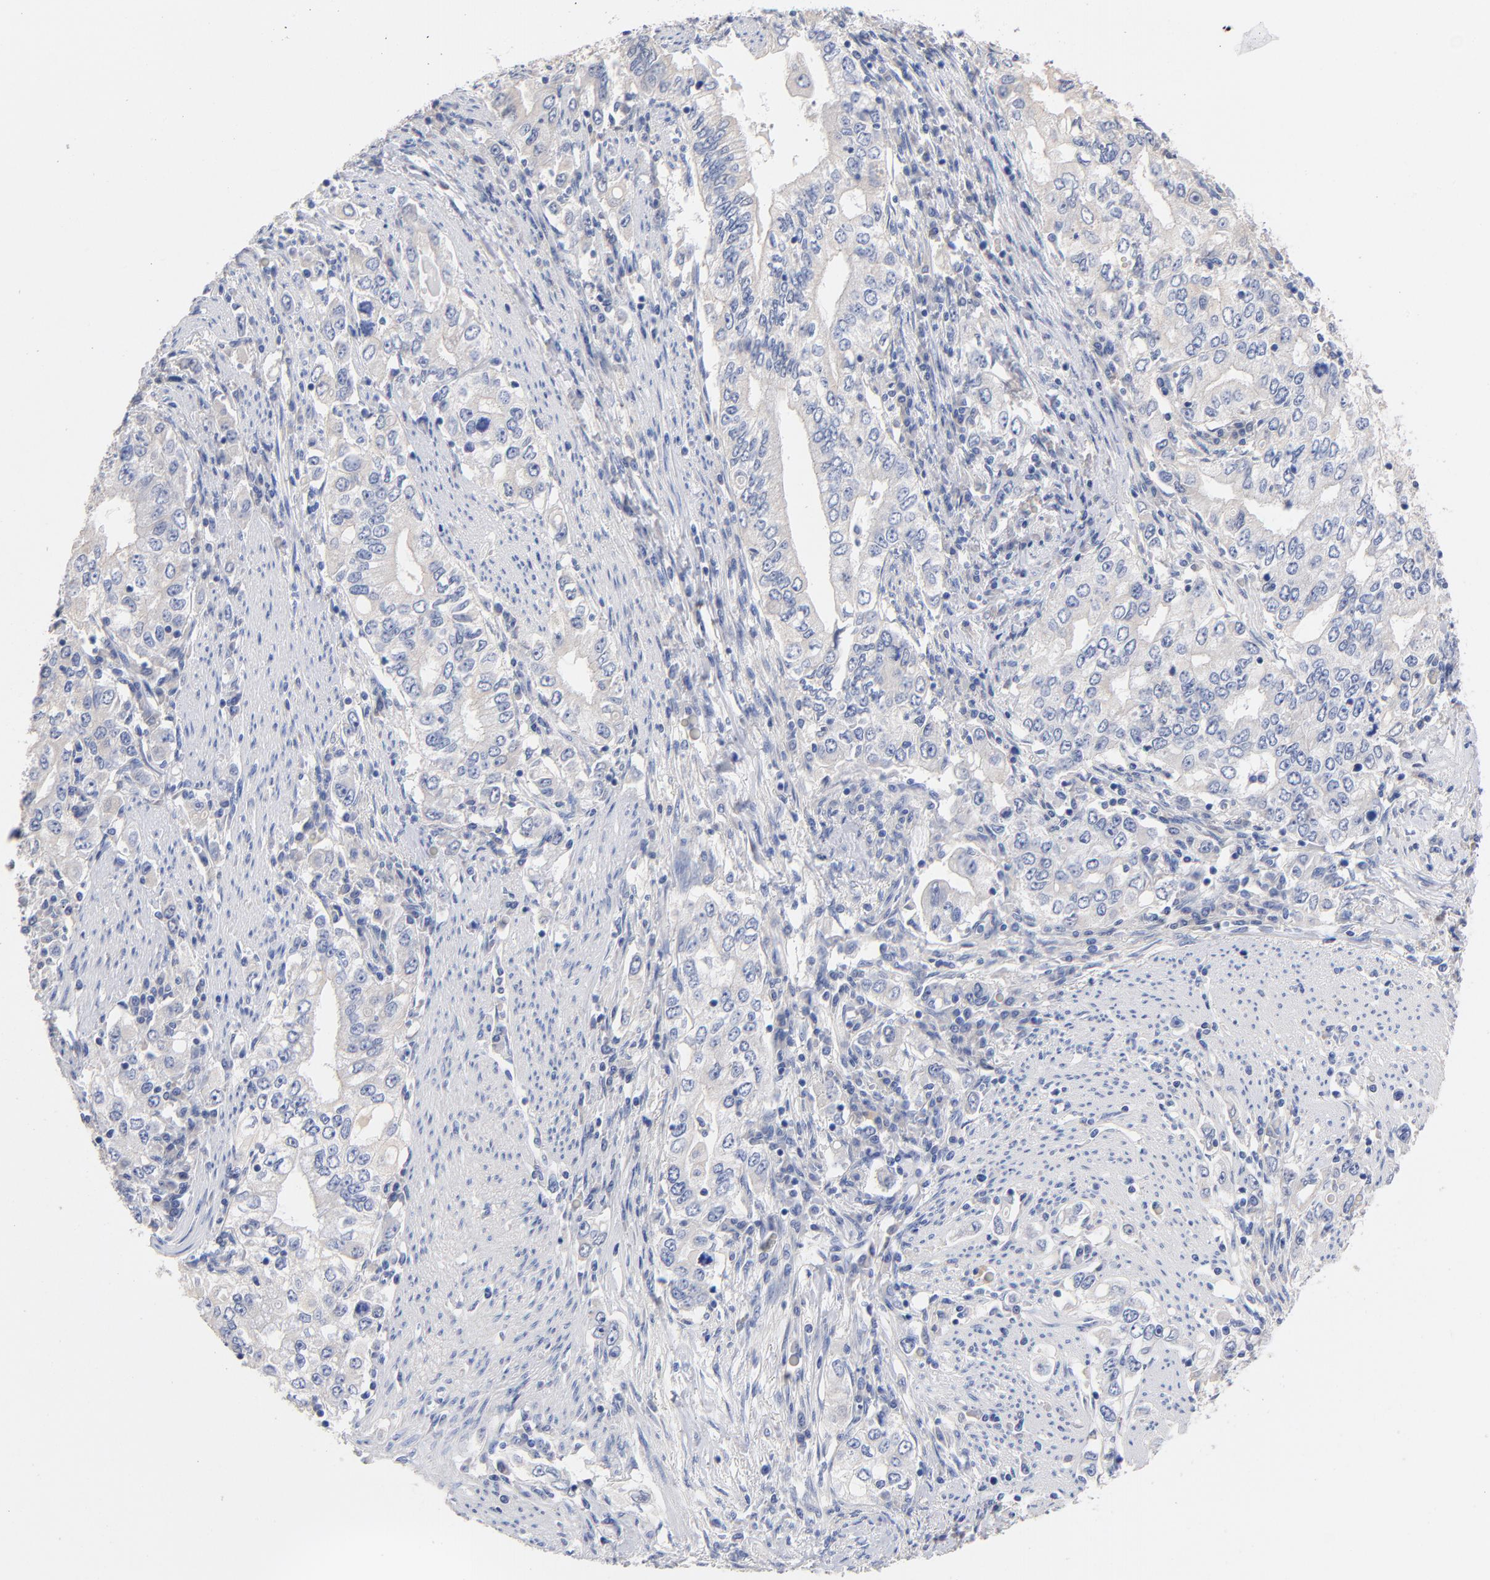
{"staining": {"intensity": "negative", "quantity": "none", "location": "none"}, "tissue": "stomach cancer", "cell_type": "Tumor cells", "image_type": "cancer", "snomed": [{"axis": "morphology", "description": "Adenocarcinoma, NOS"}, {"axis": "topography", "description": "Stomach, lower"}], "caption": "Immunohistochemistry (IHC) micrograph of human stomach cancer stained for a protein (brown), which shows no expression in tumor cells.", "gene": "CPS1", "patient": {"sex": "female", "age": 72}}